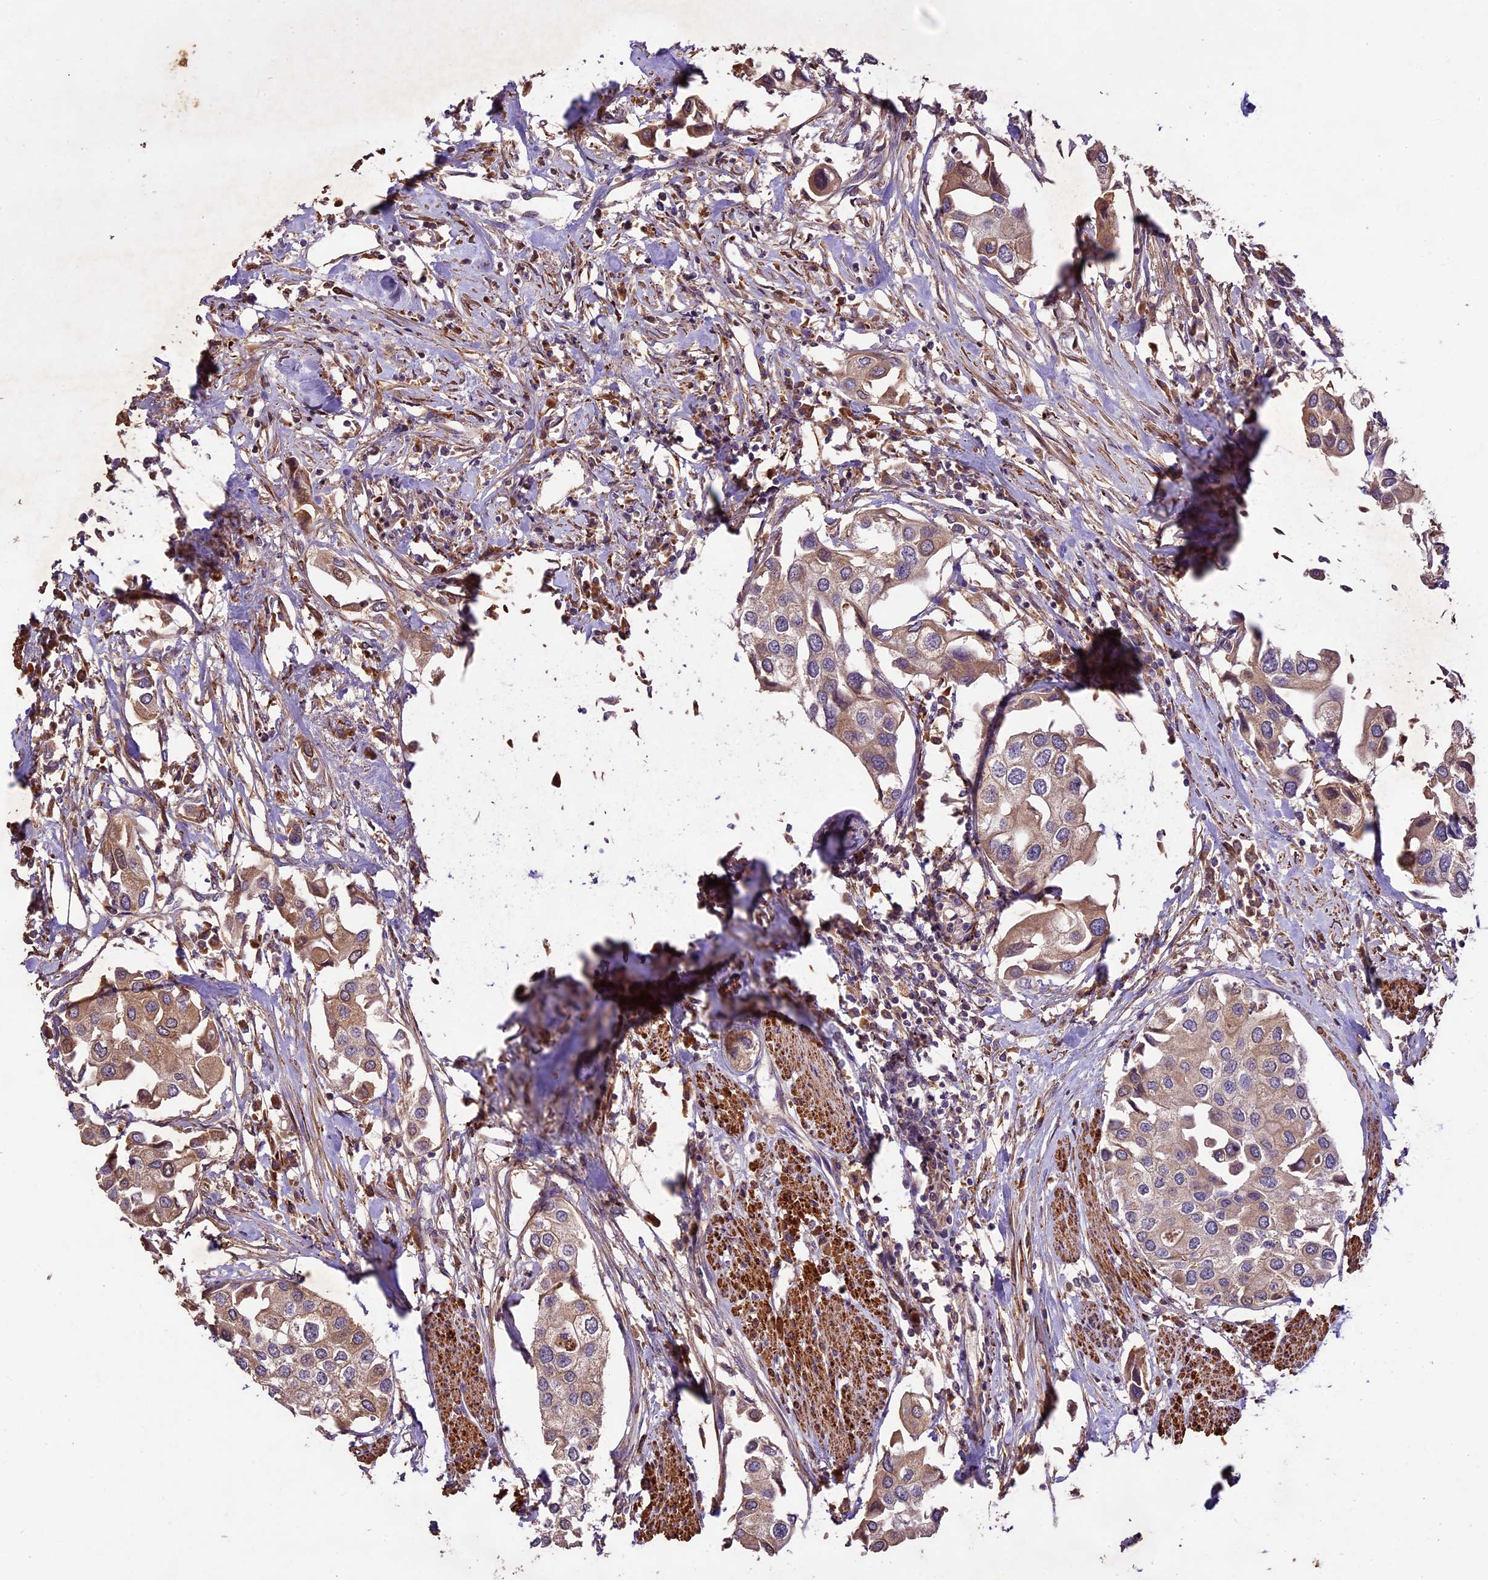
{"staining": {"intensity": "weak", "quantity": "25%-75%", "location": "cytoplasmic/membranous"}, "tissue": "urothelial cancer", "cell_type": "Tumor cells", "image_type": "cancer", "snomed": [{"axis": "morphology", "description": "Urothelial carcinoma, High grade"}, {"axis": "topography", "description": "Urinary bladder"}], "caption": "Weak cytoplasmic/membranous staining for a protein is appreciated in about 25%-75% of tumor cells of urothelial cancer using immunohistochemistry (IHC).", "gene": "CRLF1", "patient": {"sex": "male", "age": 64}}